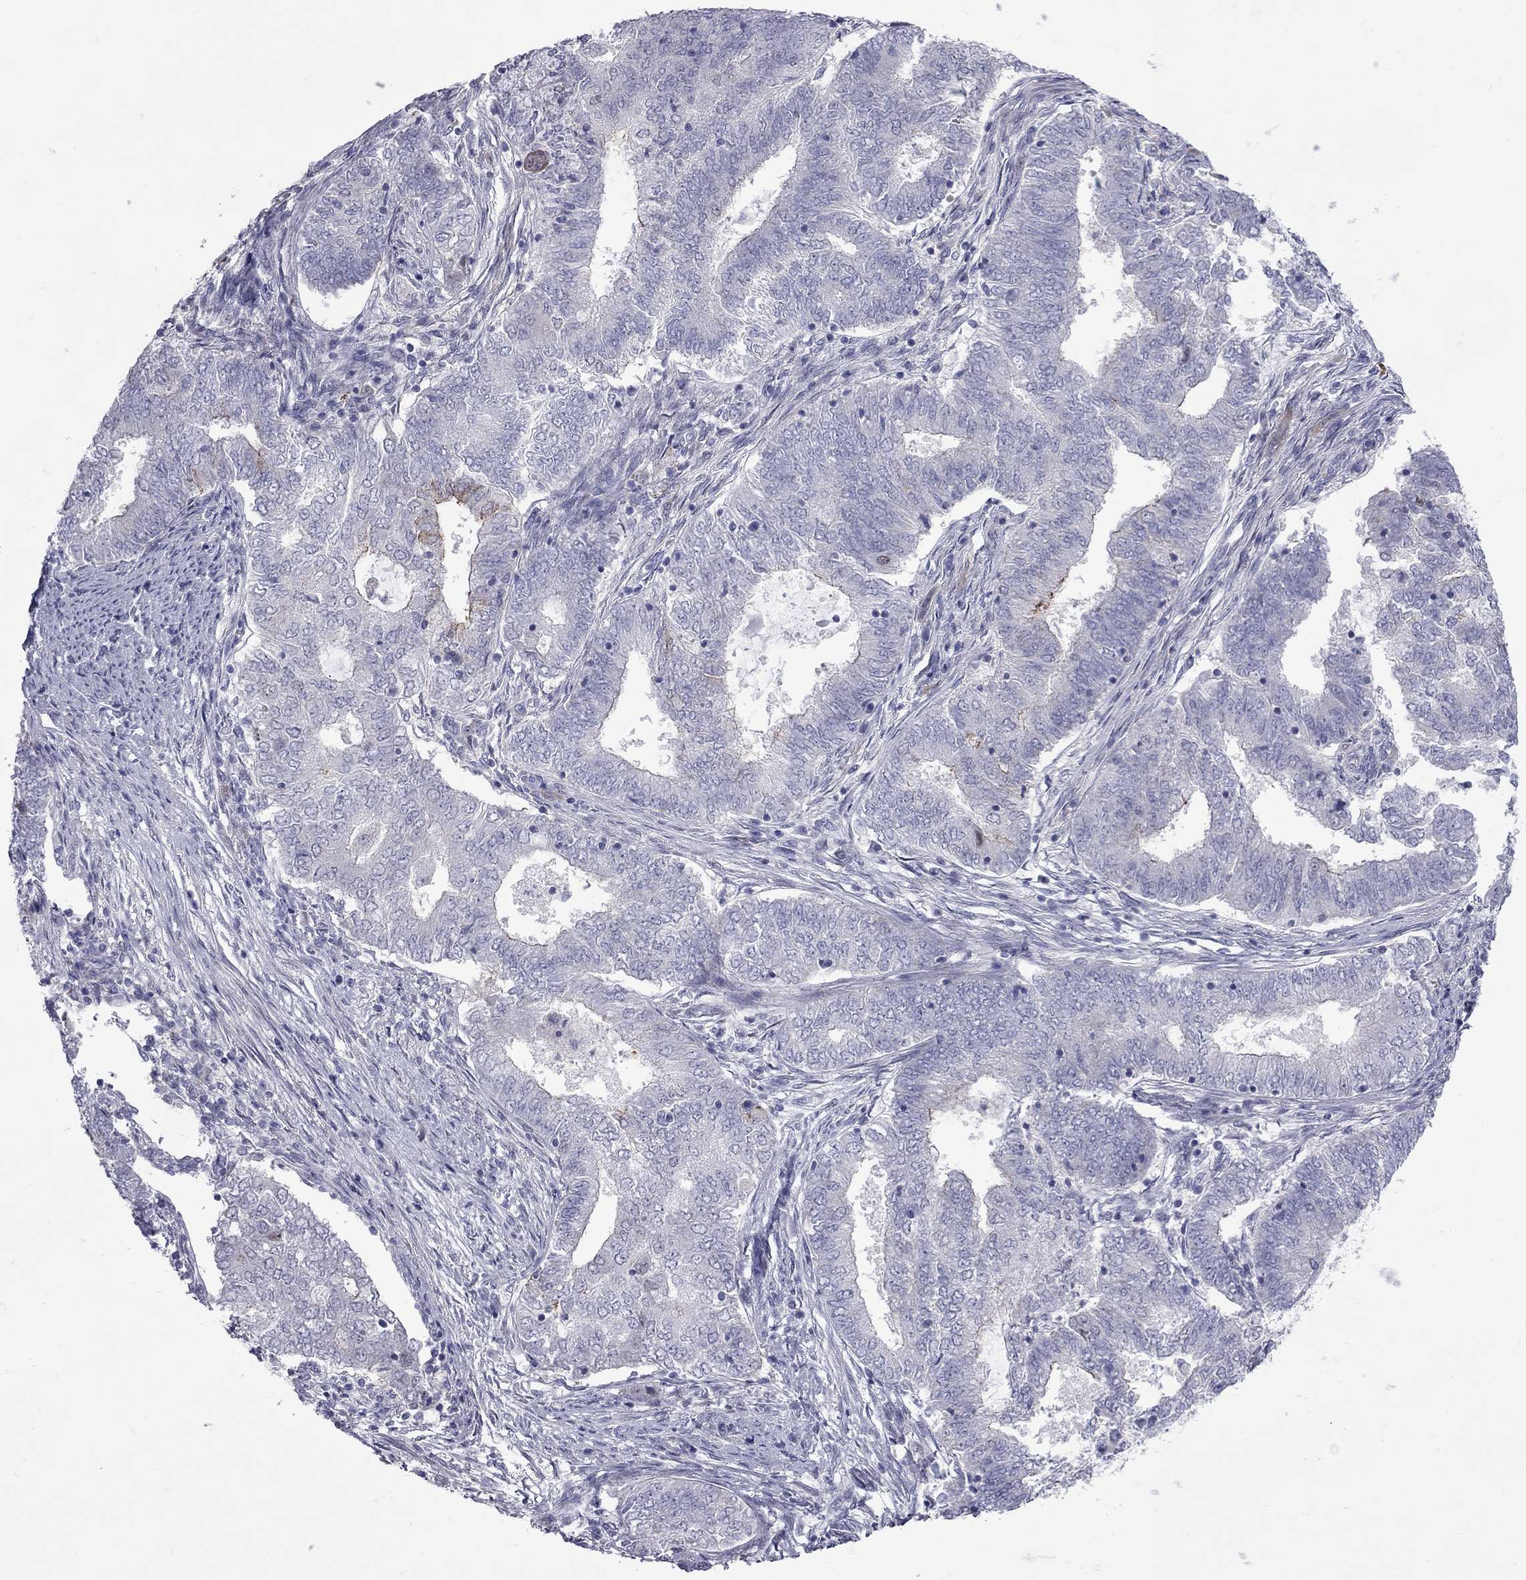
{"staining": {"intensity": "negative", "quantity": "none", "location": "none"}, "tissue": "endometrial cancer", "cell_type": "Tumor cells", "image_type": "cancer", "snomed": [{"axis": "morphology", "description": "Adenocarcinoma, NOS"}, {"axis": "topography", "description": "Endometrium"}], "caption": "This image is of endometrial cancer (adenocarcinoma) stained with IHC to label a protein in brown with the nuclei are counter-stained blue. There is no staining in tumor cells.", "gene": "NRARP", "patient": {"sex": "female", "age": 62}}